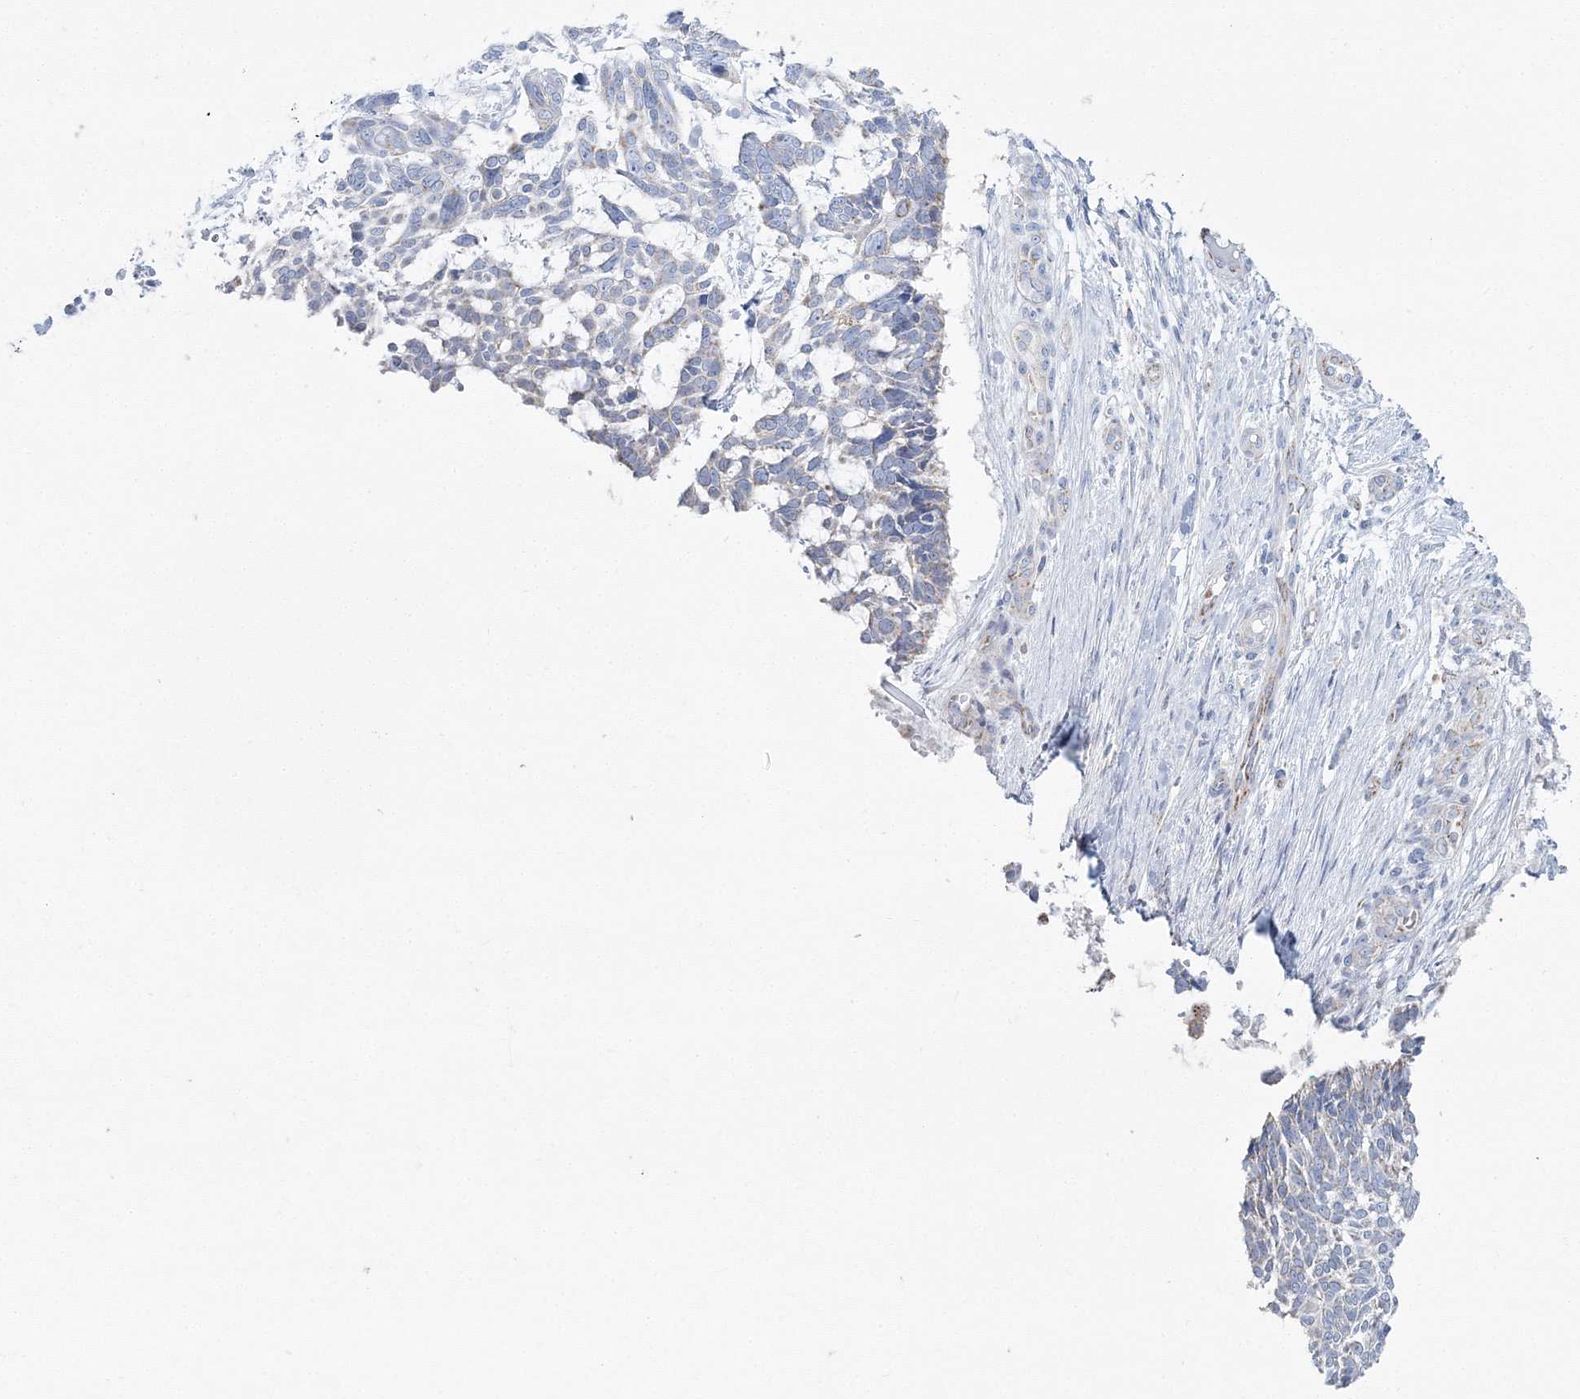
{"staining": {"intensity": "negative", "quantity": "none", "location": "none"}, "tissue": "skin cancer", "cell_type": "Tumor cells", "image_type": "cancer", "snomed": [{"axis": "morphology", "description": "Basal cell carcinoma"}, {"axis": "topography", "description": "Skin"}], "caption": "The histopathology image reveals no significant positivity in tumor cells of basal cell carcinoma (skin).", "gene": "HIBCH", "patient": {"sex": "male", "age": 88}}